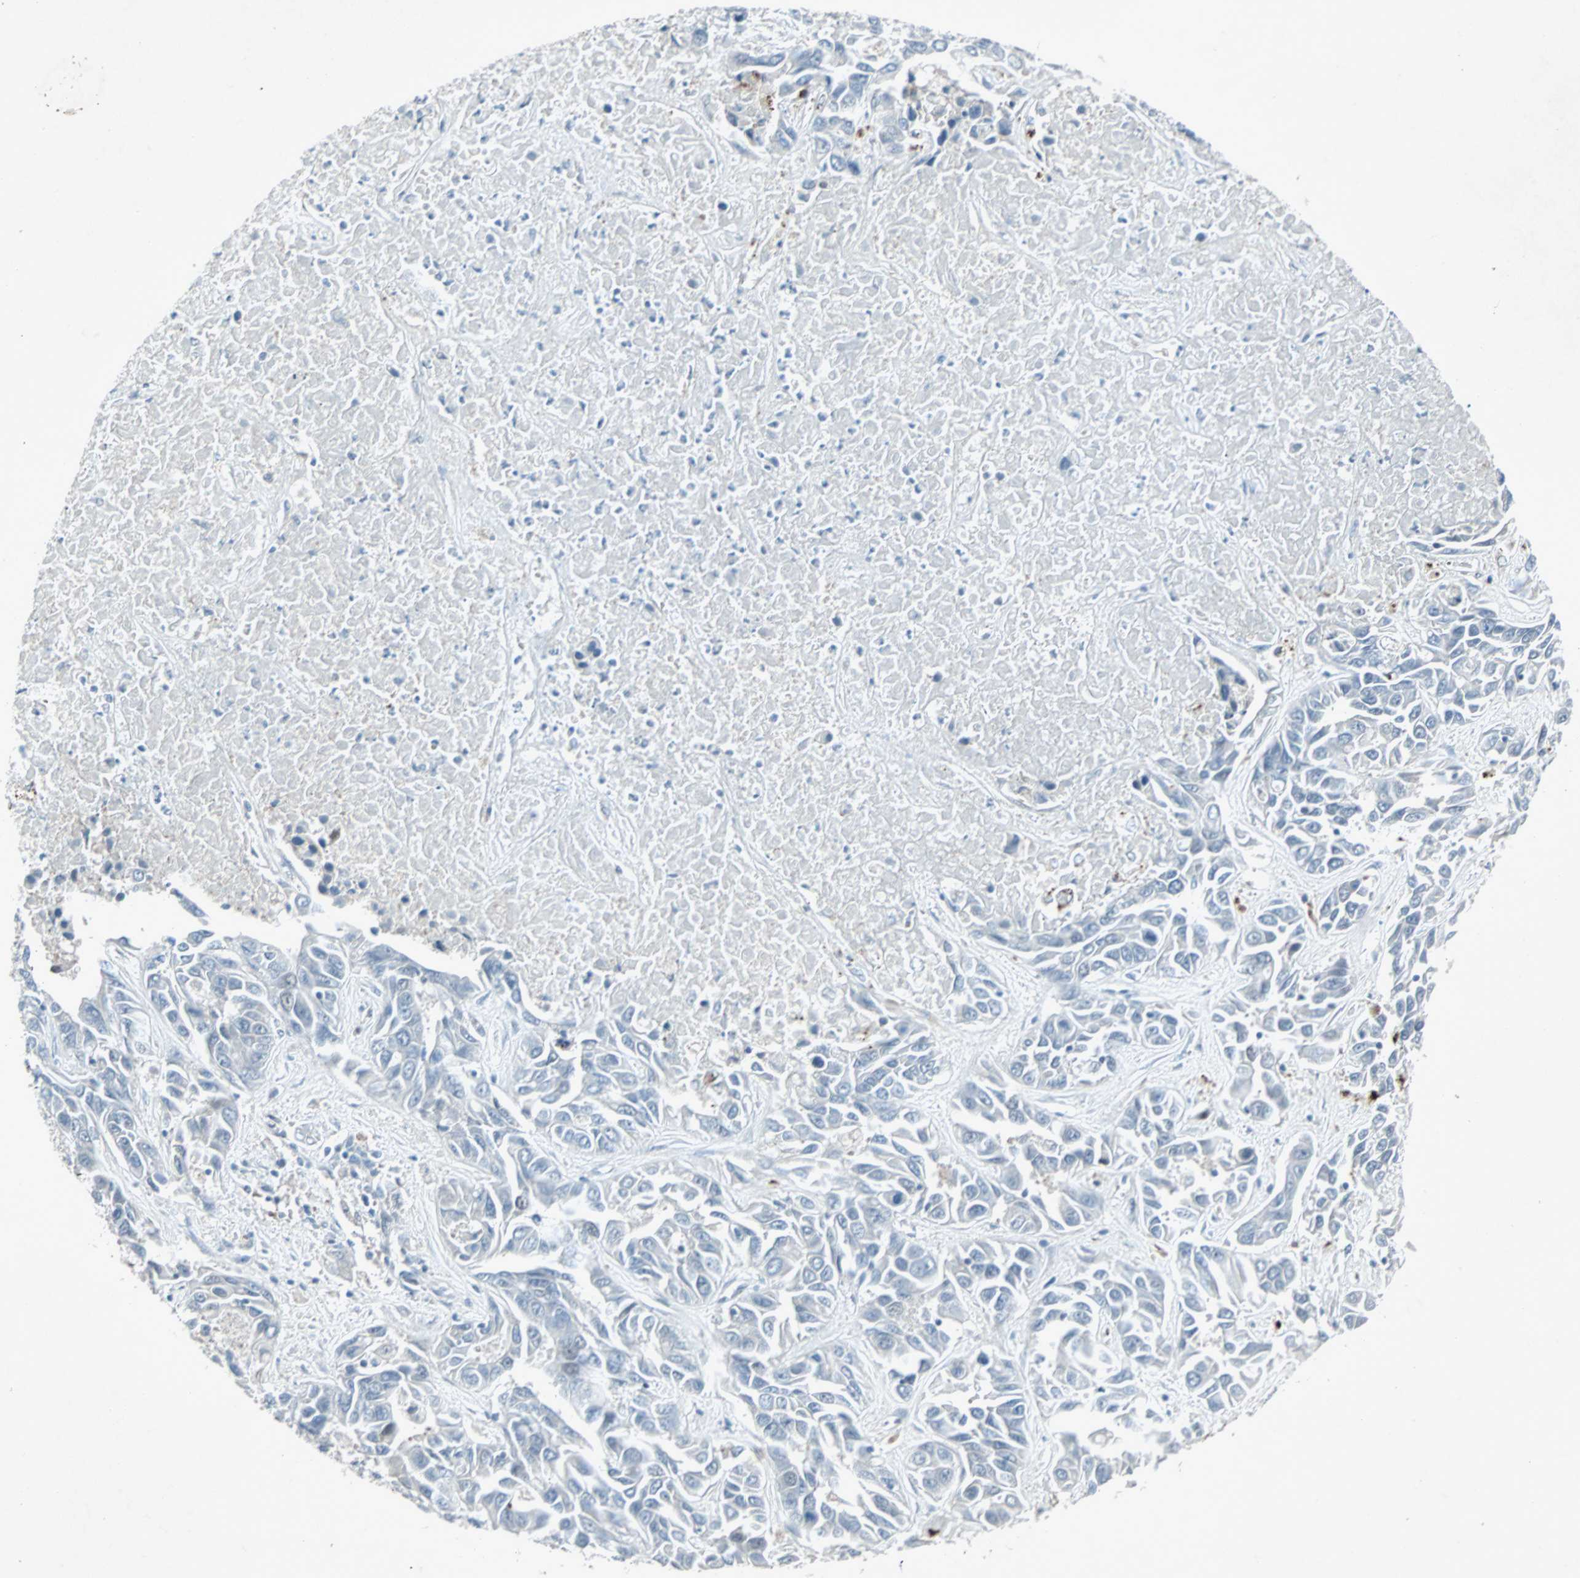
{"staining": {"intensity": "negative", "quantity": "none", "location": "none"}, "tissue": "liver cancer", "cell_type": "Tumor cells", "image_type": "cancer", "snomed": [{"axis": "morphology", "description": "Cholangiocarcinoma"}, {"axis": "topography", "description": "Liver"}], "caption": "IHC image of neoplastic tissue: cholangiocarcinoma (liver) stained with DAB (3,3'-diaminobenzidine) exhibits no significant protein expression in tumor cells.", "gene": "LANCL3", "patient": {"sex": "female", "age": 52}}